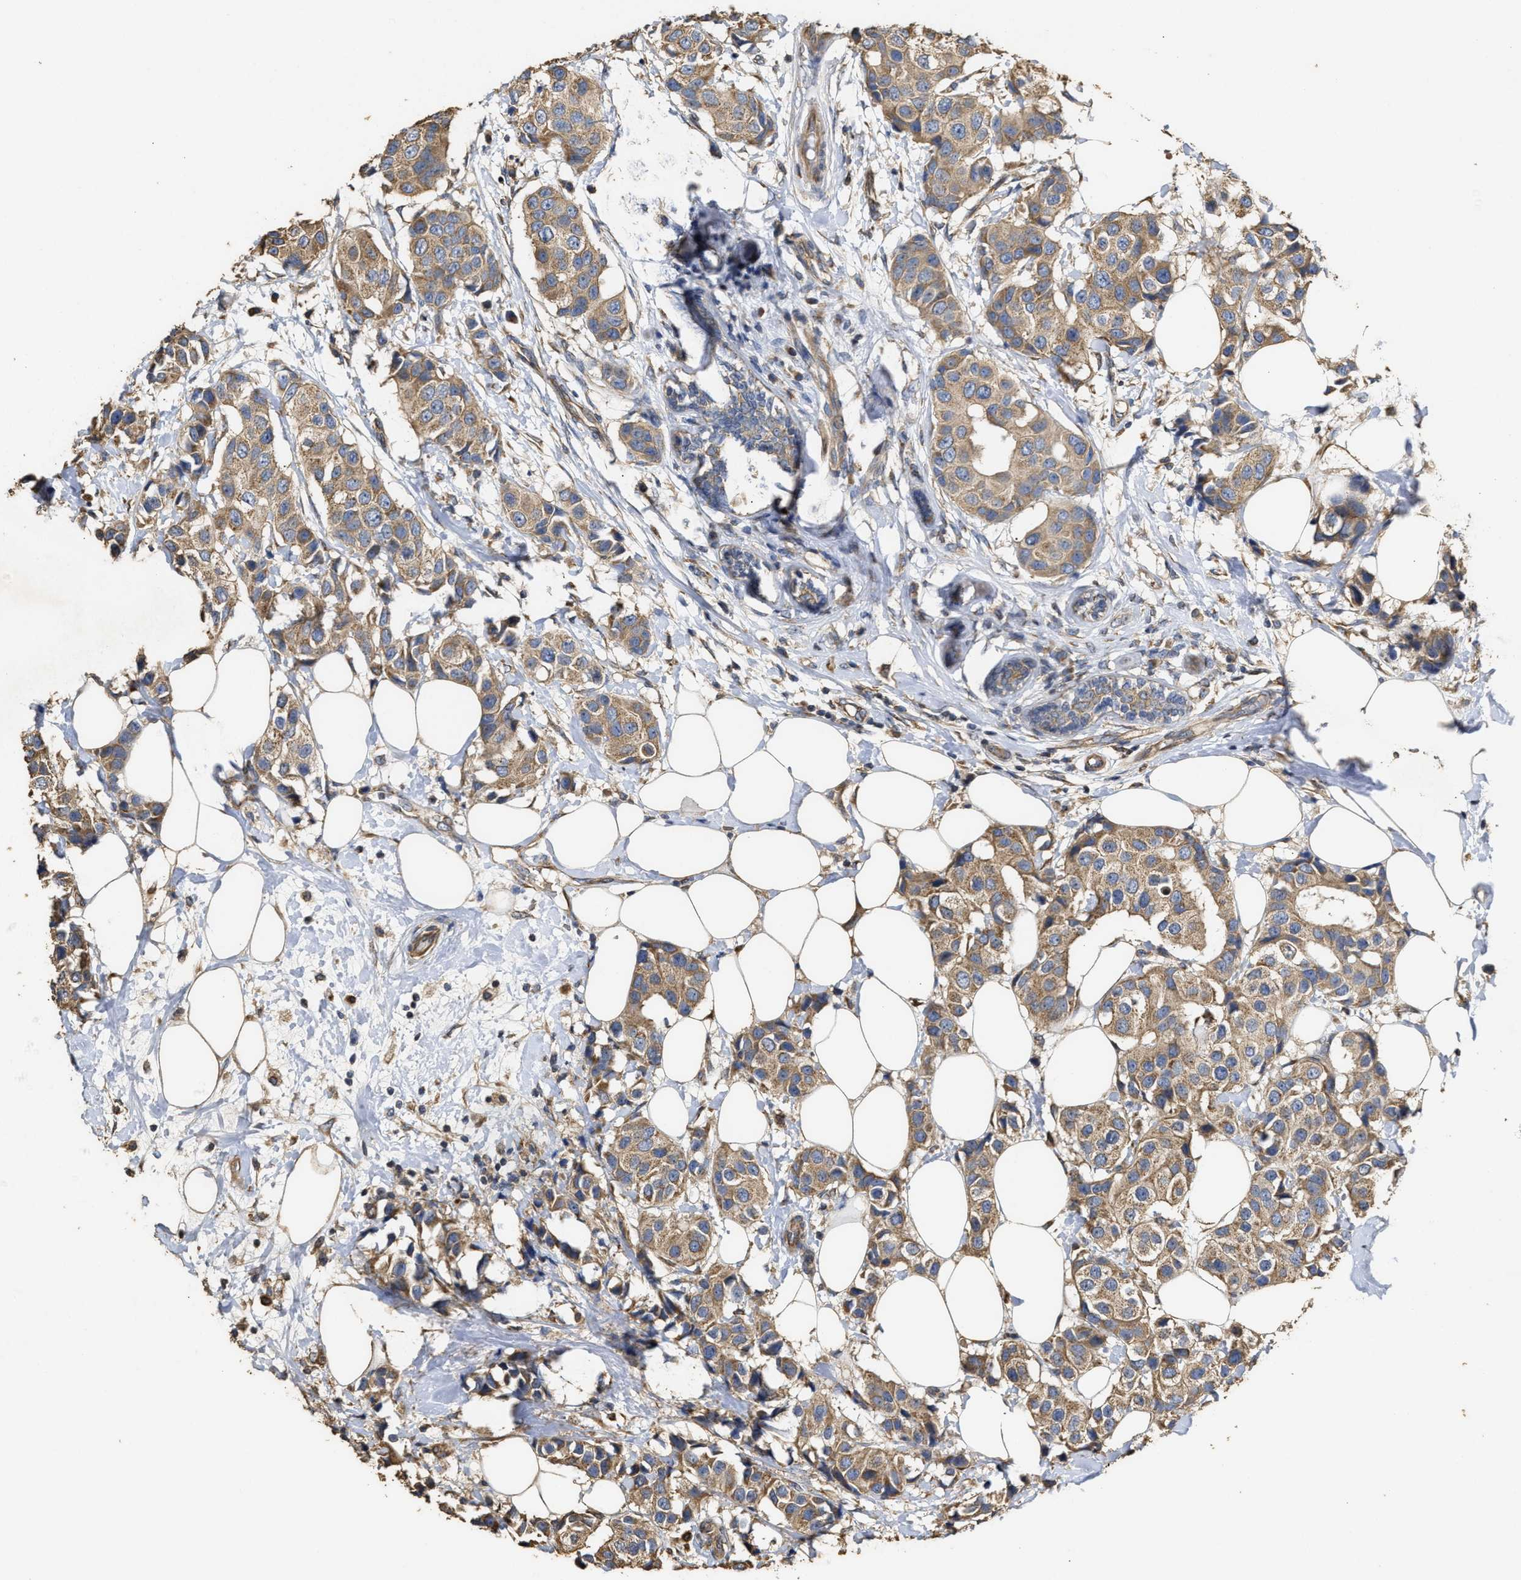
{"staining": {"intensity": "moderate", "quantity": ">75%", "location": "cytoplasmic/membranous"}, "tissue": "breast cancer", "cell_type": "Tumor cells", "image_type": "cancer", "snomed": [{"axis": "morphology", "description": "Normal tissue, NOS"}, {"axis": "morphology", "description": "Duct carcinoma"}, {"axis": "topography", "description": "Breast"}], "caption": "High-magnification brightfield microscopy of breast invasive ductal carcinoma stained with DAB (3,3'-diaminobenzidine) (brown) and counterstained with hematoxylin (blue). tumor cells exhibit moderate cytoplasmic/membranous expression is present in approximately>75% of cells.", "gene": "NAV1", "patient": {"sex": "female", "age": 39}}